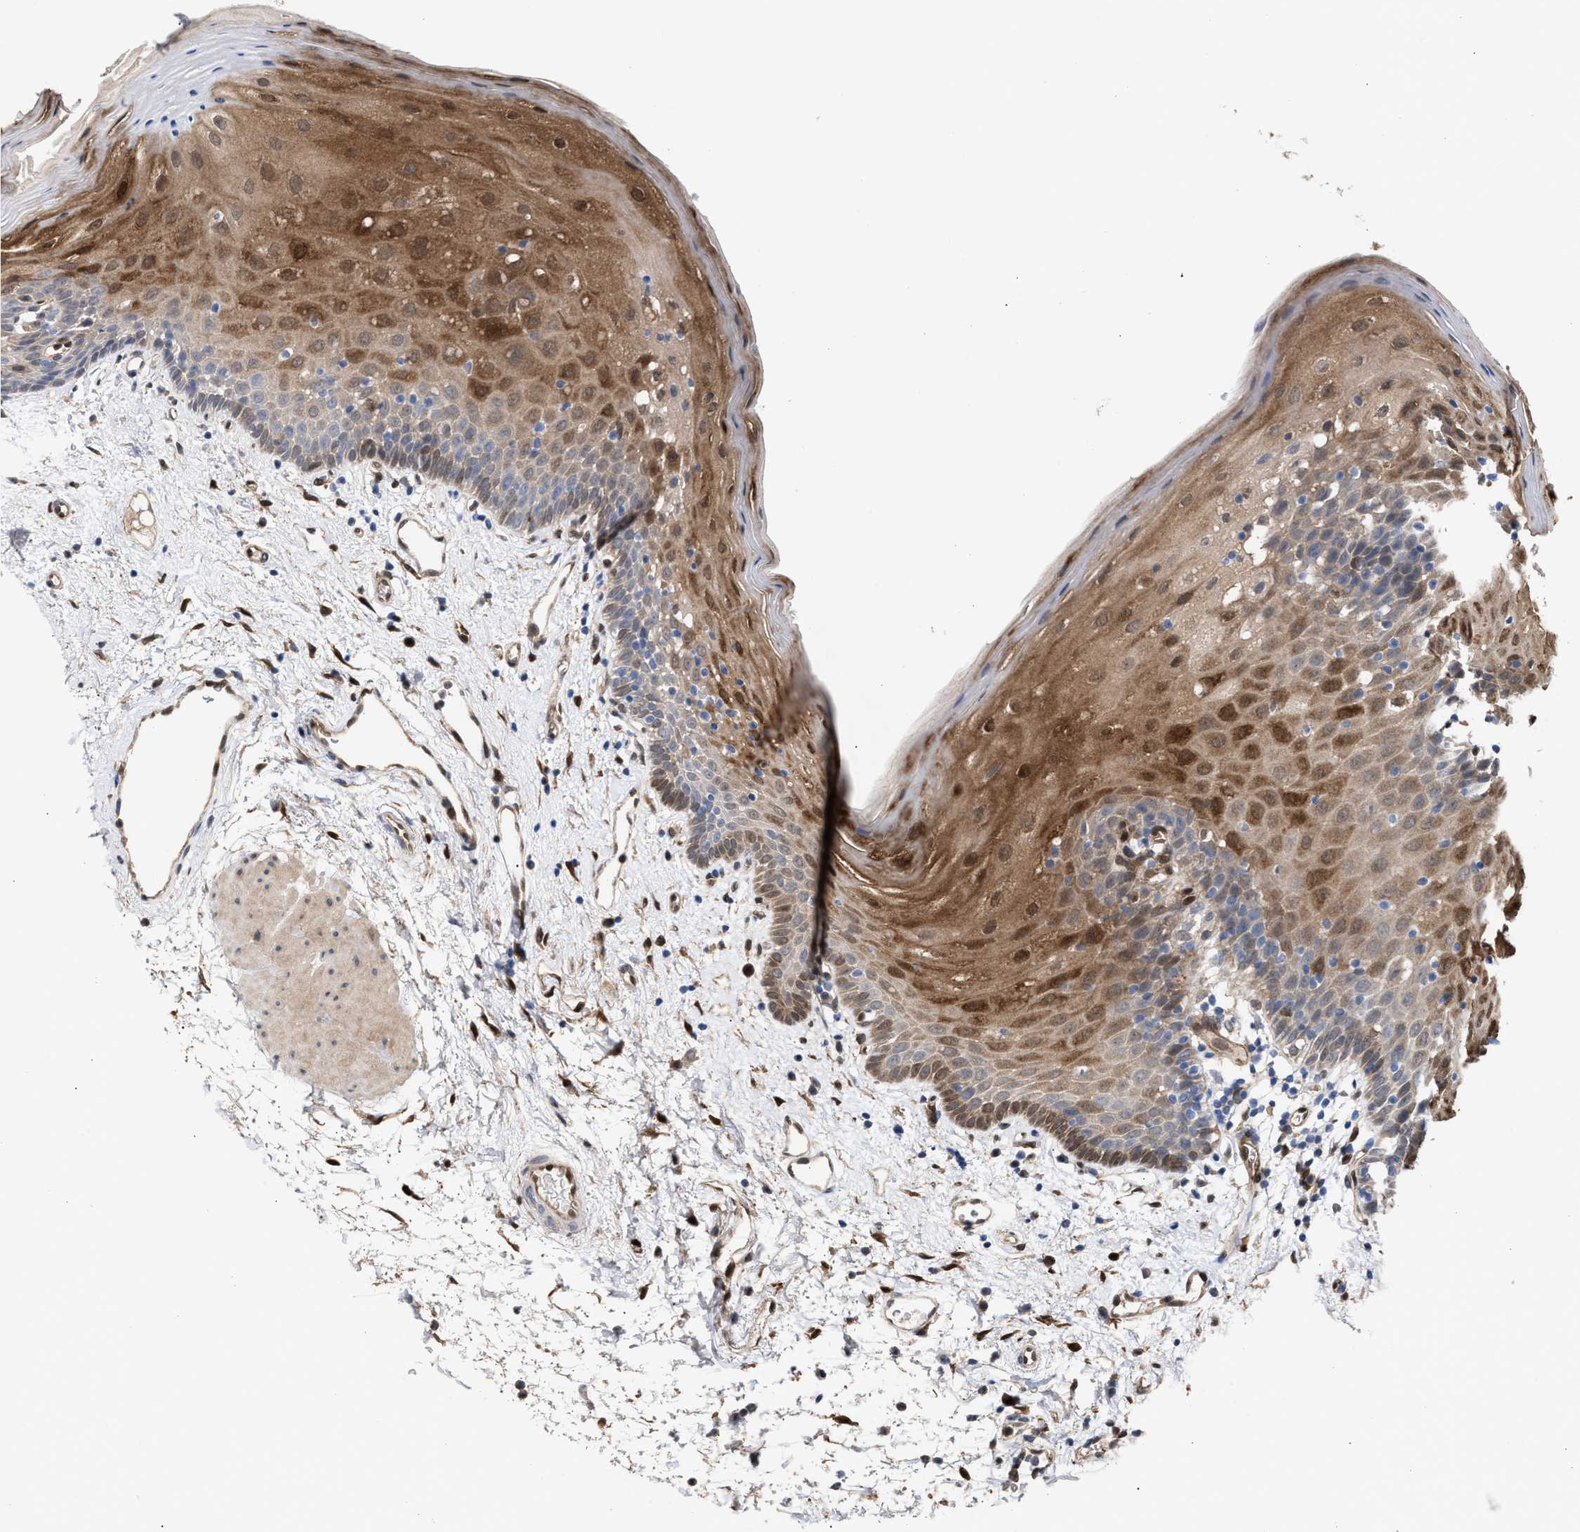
{"staining": {"intensity": "moderate", "quantity": "25%-75%", "location": "cytoplasmic/membranous,nuclear"}, "tissue": "oral mucosa", "cell_type": "Squamous epithelial cells", "image_type": "normal", "snomed": [{"axis": "morphology", "description": "Normal tissue, NOS"}, {"axis": "topography", "description": "Oral tissue"}], "caption": "DAB immunohistochemical staining of benign human oral mucosa exhibits moderate cytoplasmic/membranous,nuclear protein expression in about 25%-75% of squamous epithelial cells. The protein is stained brown, and the nuclei are stained in blue (DAB IHC with brightfield microscopy, high magnification).", "gene": "TP53I3", "patient": {"sex": "male", "age": 66}}